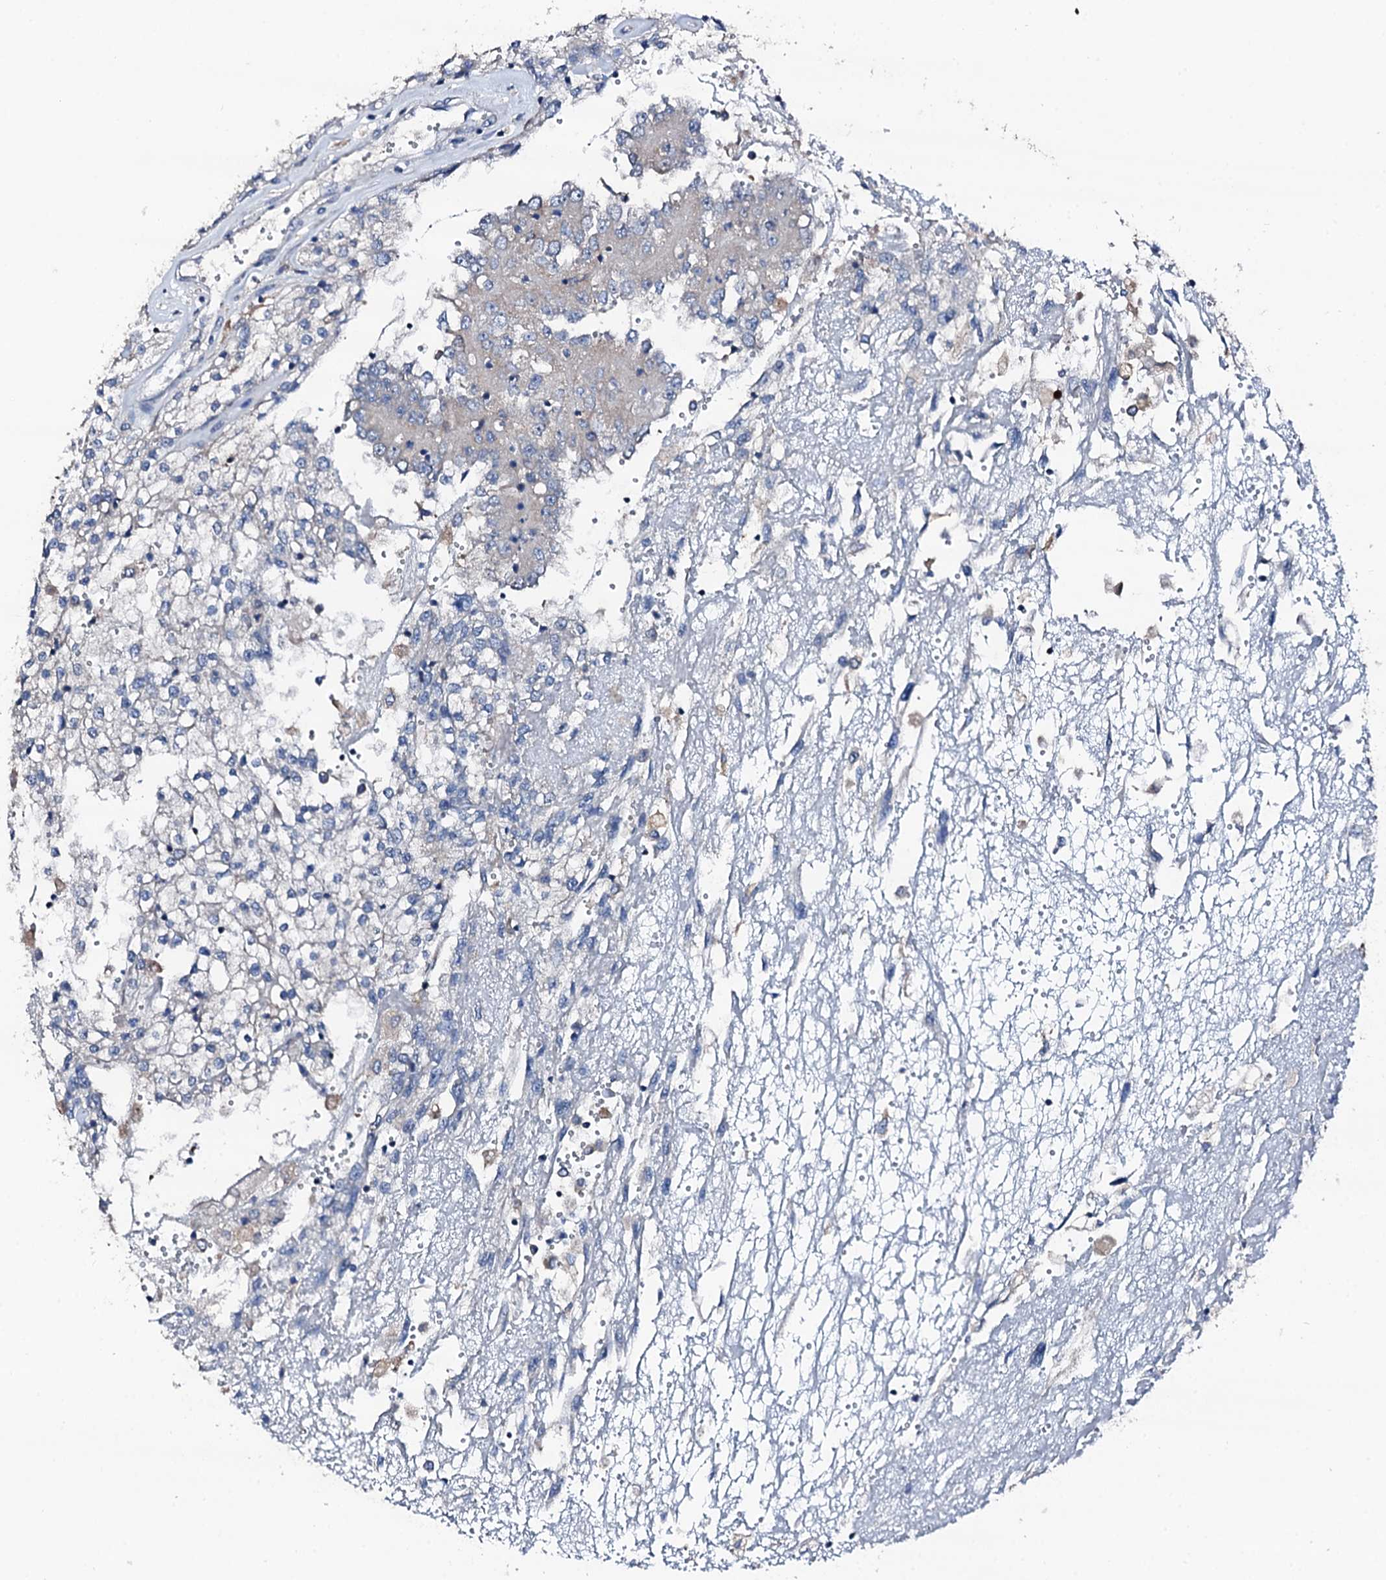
{"staining": {"intensity": "negative", "quantity": "none", "location": "none"}, "tissue": "renal cancer", "cell_type": "Tumor cells", "image_type": "cancer", "snomed": [{"axis": "morphology", "description": "Adenocarcinoma, NOS"}, {"axis": "topography", "description": "Kidney"}], "caption": "Renal adenocarcinoma was stained to show a protein in brown. There is no significant positivity in tumor cells. (DAB (3,3'-diaminobenzidine) immunohistochemistry with hematoxylin counter stain).", "gene": "TRAFD1", "patient": {"sex": "female", "age": 52}}